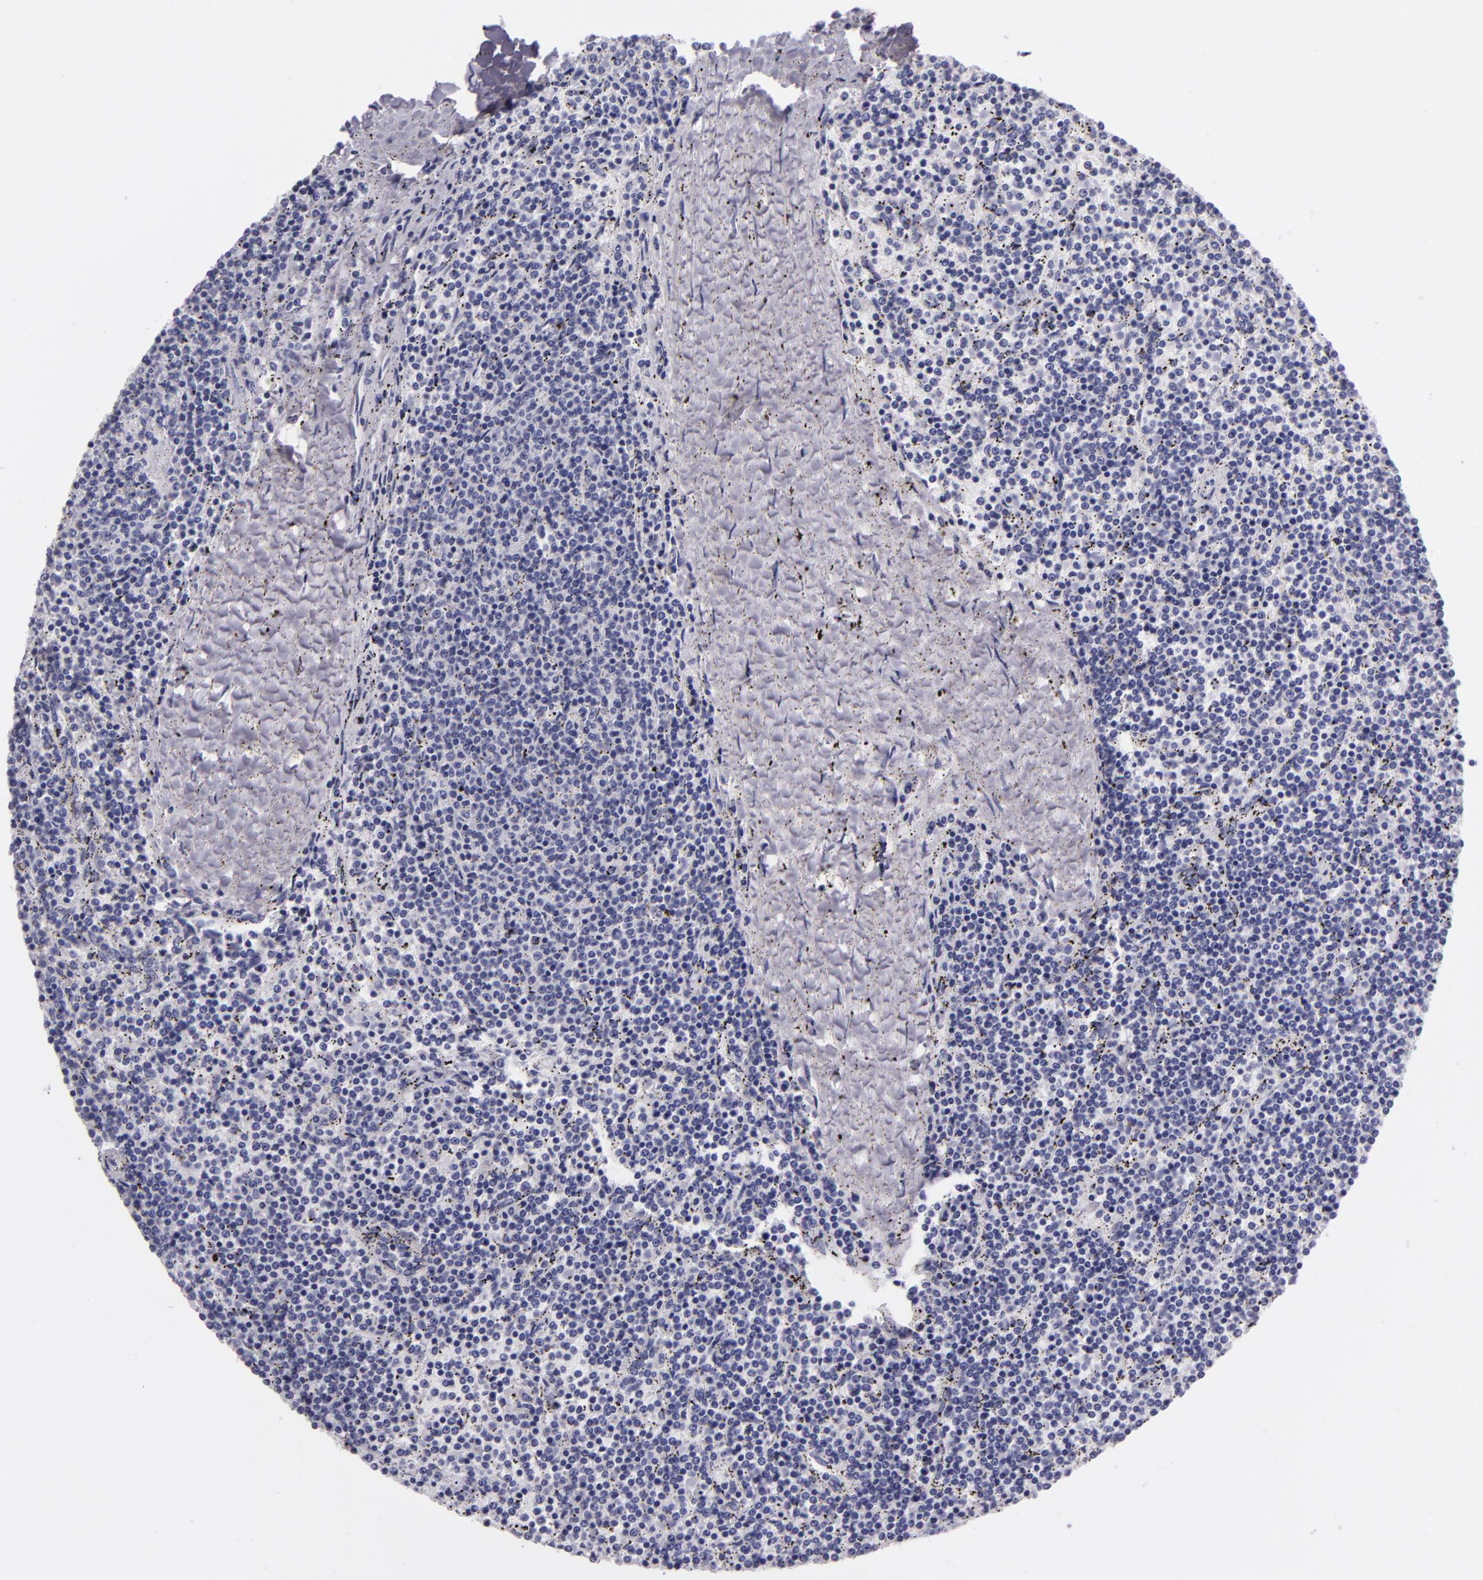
{"staining": {"intensity": "negative", "quantity": "none", "location": "none"}, "tissue": "lymphoma", "cell_type": "Tumor cells", "image_type": "cancer", "snomed": [{"axis": "morphology", "description": "Malignant lymphoma, non-Hodgkin's type, Low grade"}, {"axis": "topography", "description": "Spleen"}], "caption": "Lymphoma was stained to show a protein in brown. There is no significant positivity in tumor cells.", "gene": "MUC5AC", "patient": {"sex": "female", "age": 50}}